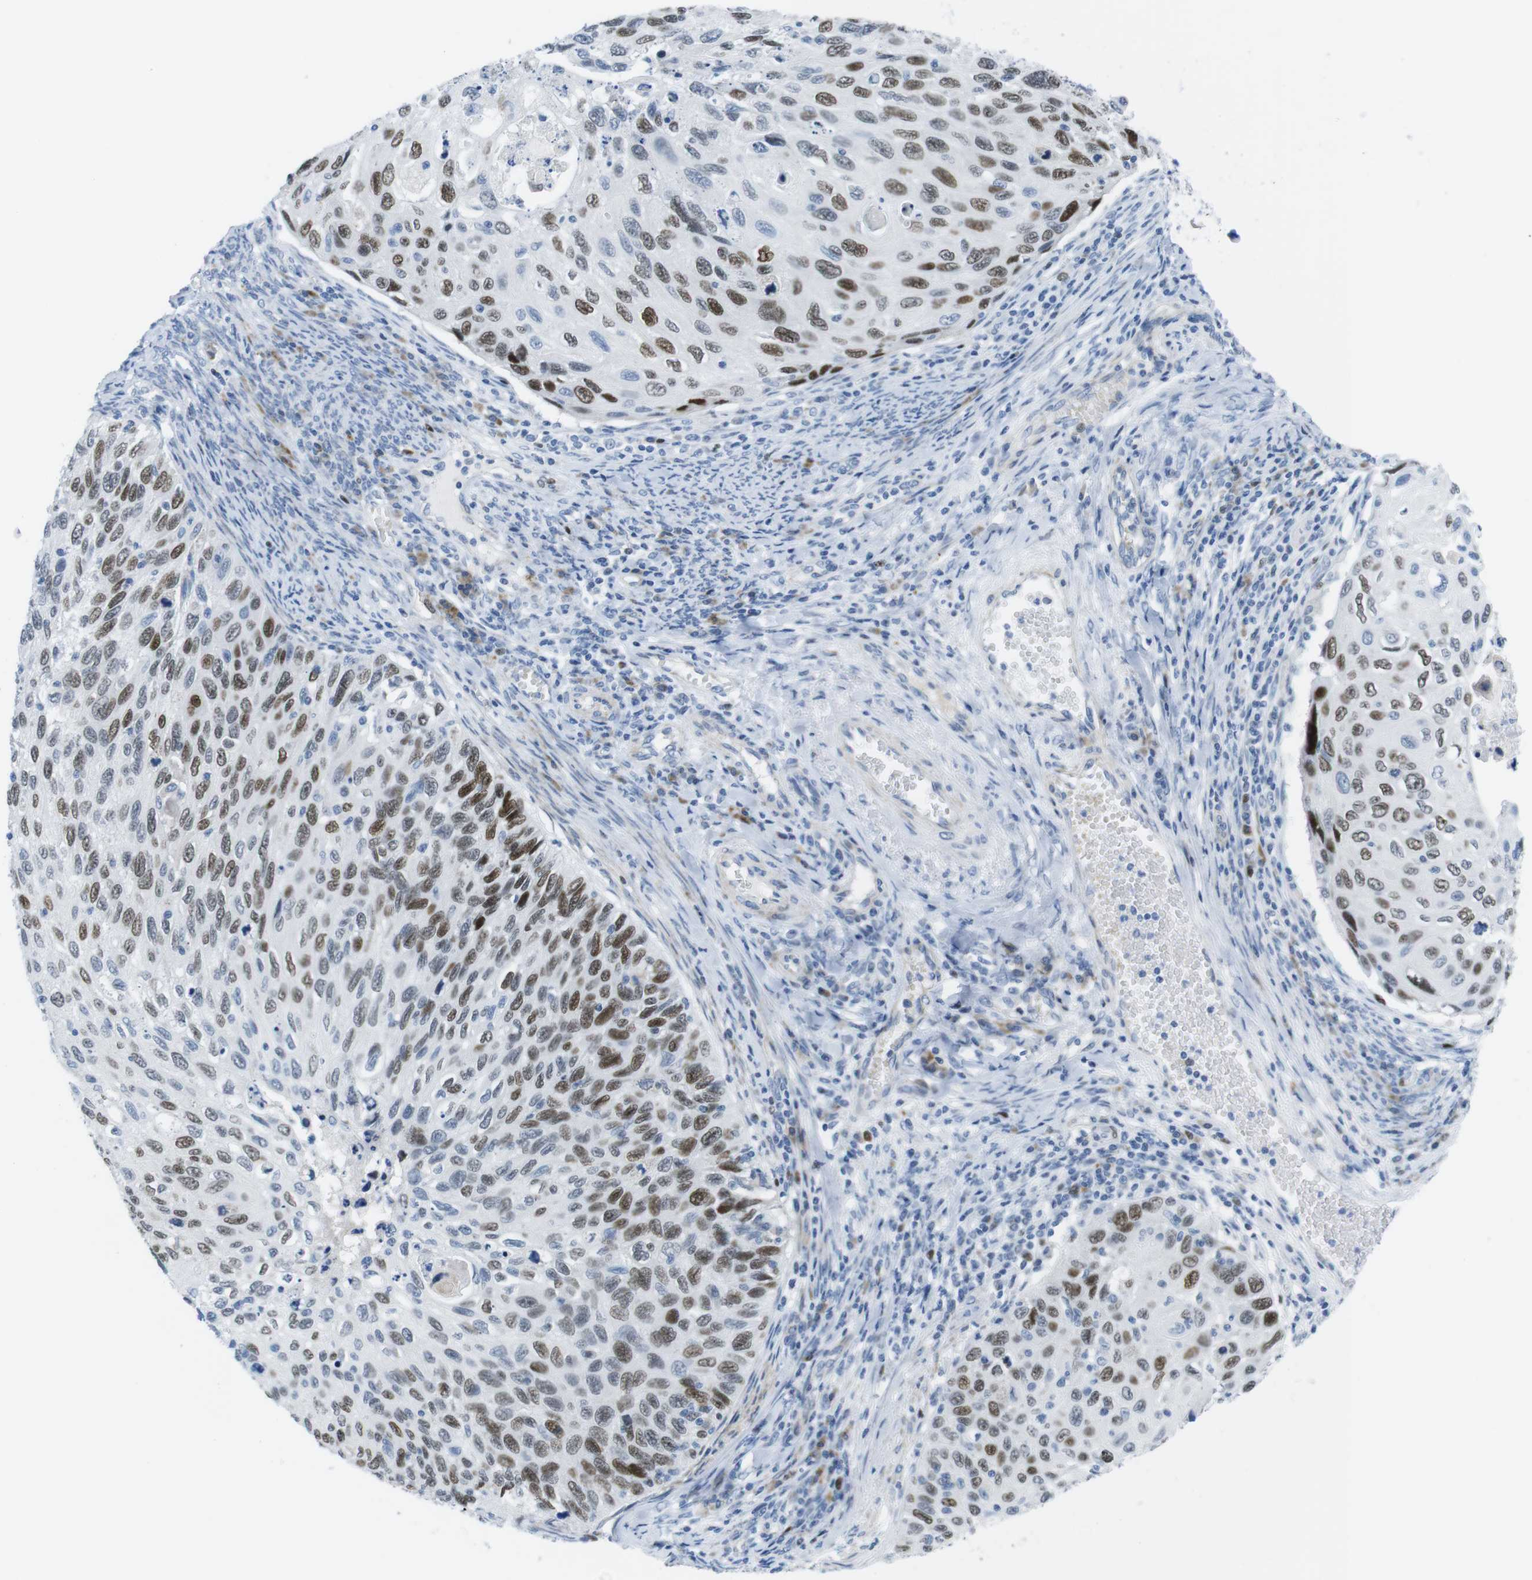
{"staining": {"intensity": "moderate", "quantity": ">75%", "location": "nuclear"}, "tissue": "cervical cancer", "cell_type": "Tumor cells", "image_type": "cancer", "snomed": [{"axis": "morphology", "description": "Squamous cell carcinoma, NOS"}, {"axis": "topography", "description": "Cervix"}], "caption": "Tumor cells exhibit moderate nuclear positivity in approximately >75% of cells in cervical cancer (squamous cell carcinoma).", "gene": "CHAF1A", "patient": {"sex": "female", "age": 70}}